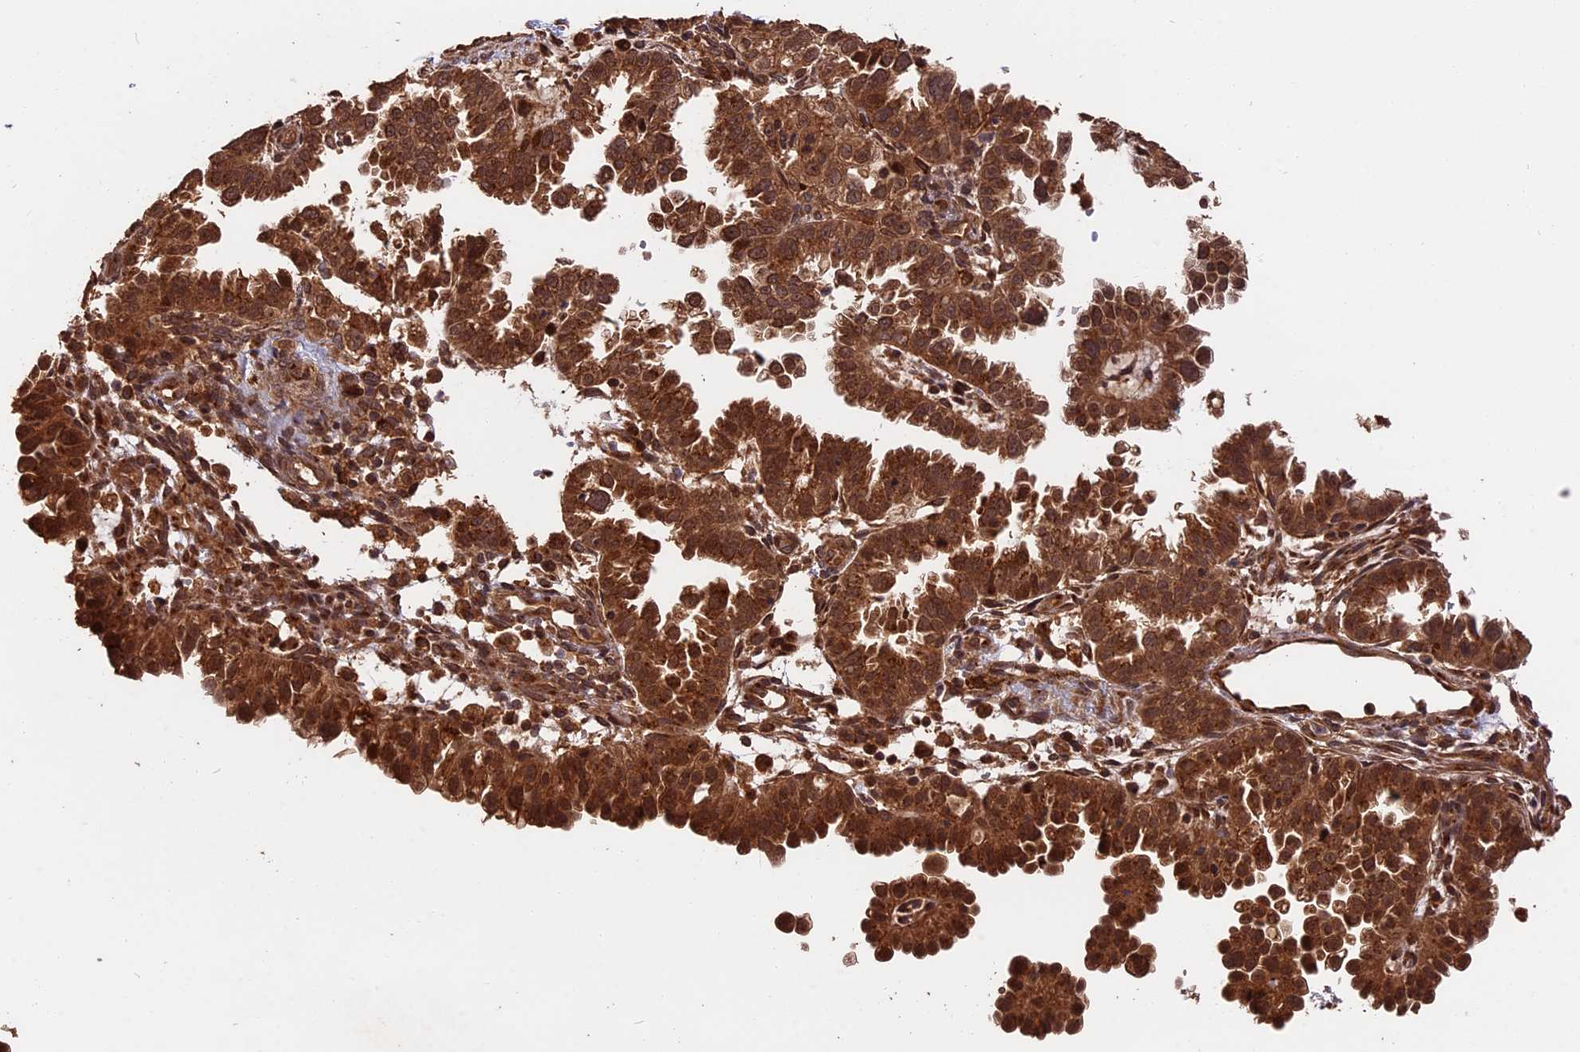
{"staining": {"intensity": "strong", "quantity": ">75%", "location": "cytoplasmic/membranous"}, "tissue": "endometrial cancer", "cell_type": "Tumor cells", "image_type": "cancer", "snomed": [{"axis": "morphology", "description": "Adenocarcinoma, NOS"}, {"axis": "topography", "description": "Endometrium"}], "caption": "Endometrial cancer stained for a protein exhibits strong cytoplasmic/membranous positivity in tumor cells. (brown staining indicates protein expression, while blue staining denotes nuclei).", "gene": "ESCO1", "patient": {"sex": "female", "age": 85}}